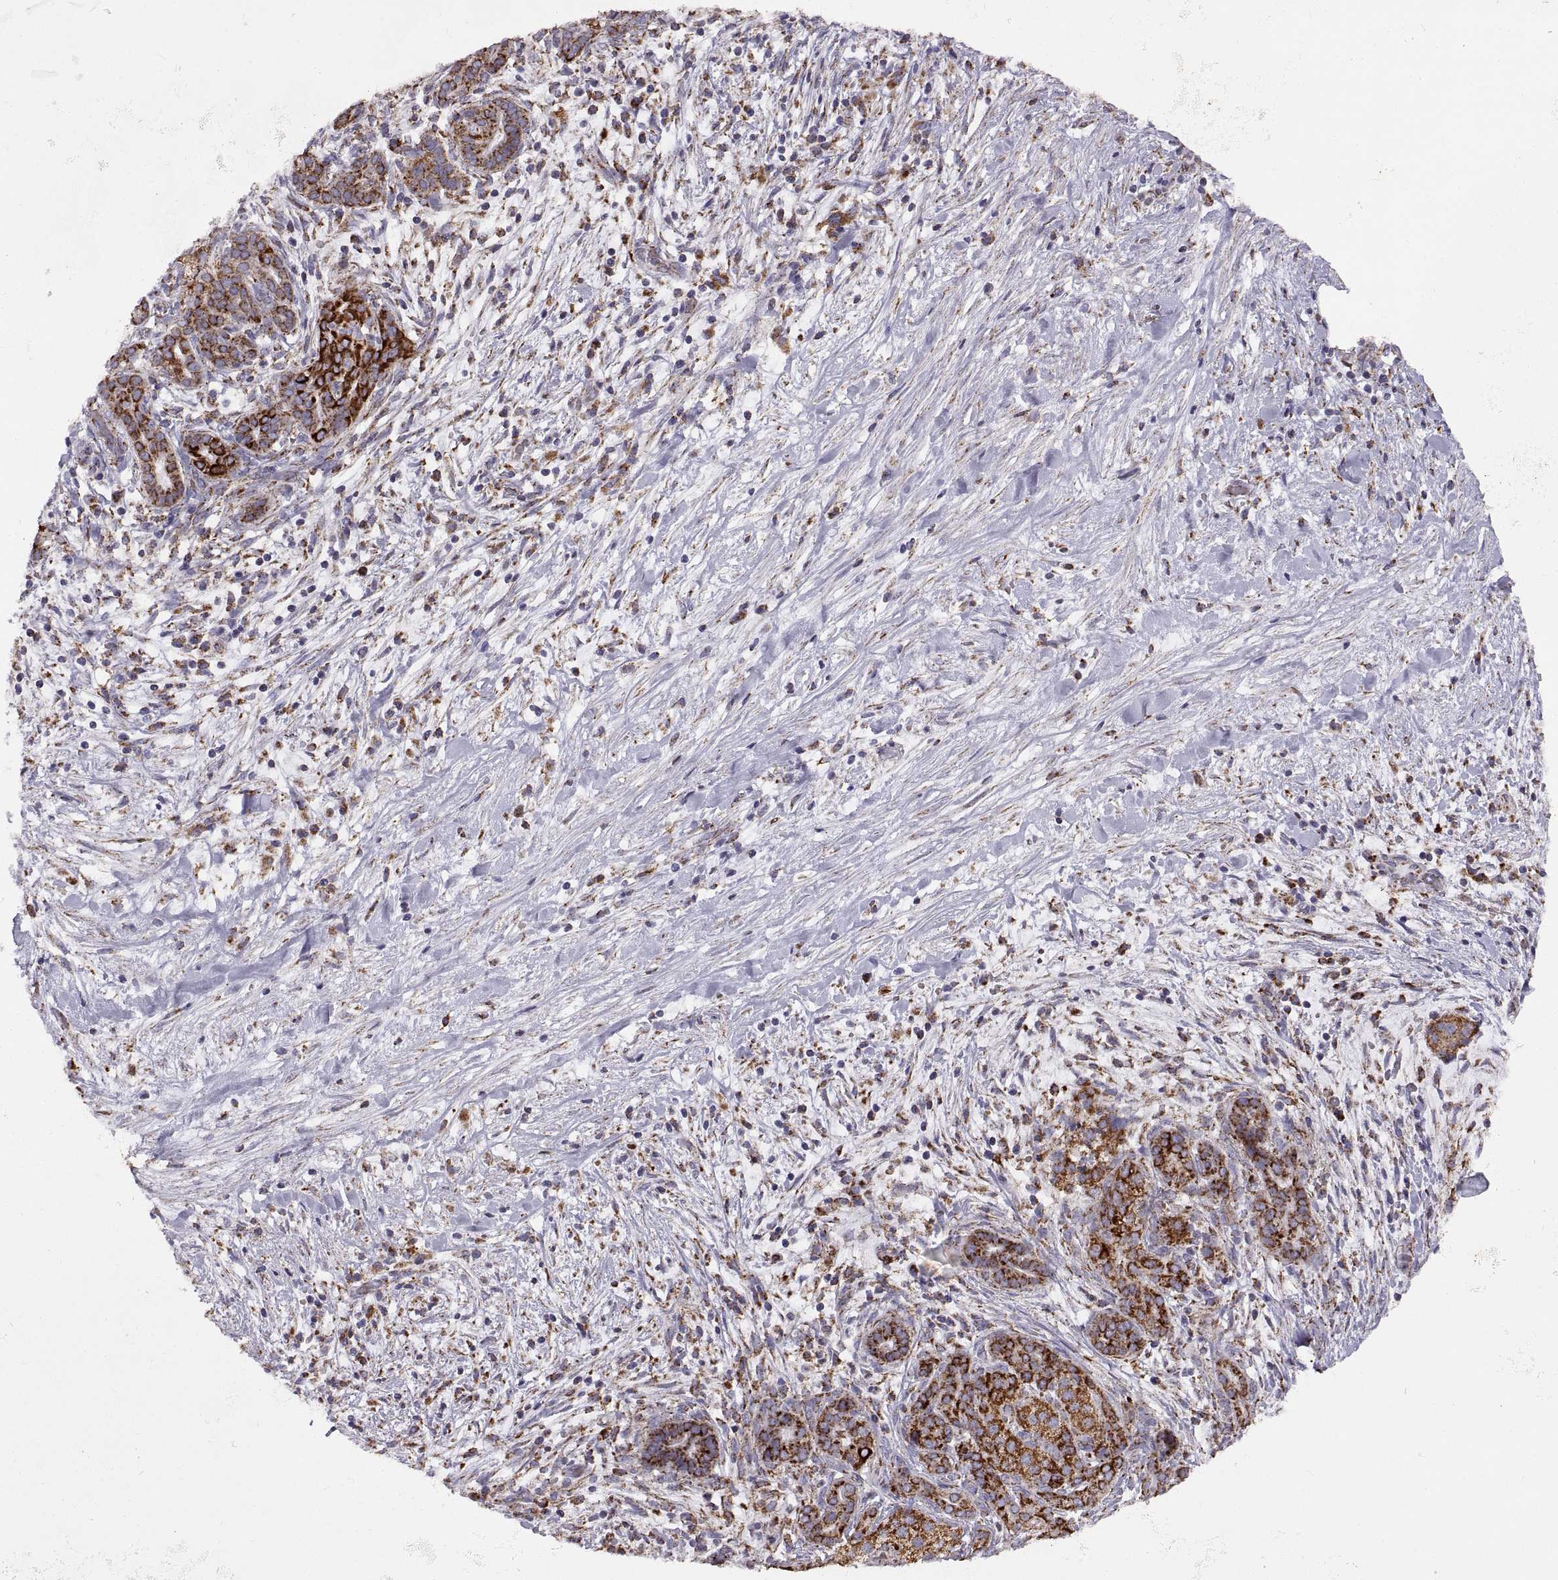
{"staining": {"intensity": "strong", "quantity": ">75%", "location": "cytoplasmic/membranous"}, "tissue": "pancreatic cancer", "cell_type": "Tumor cells", "image_type": "cancer", "snomed": [{"axis": "morphology", "description": "Adenocarcinoma, NOS"}, {"axis": "topography", "description": "Pancreas"}], "caption": "Adenocarcinoma (pancreatic) stained with a brown dye displays strong cytoplasmic/membranous positive staining in approximately >75% of tumor cells.", "gene": "ARSD", "patient": {"sex": "male", "age": 44}}